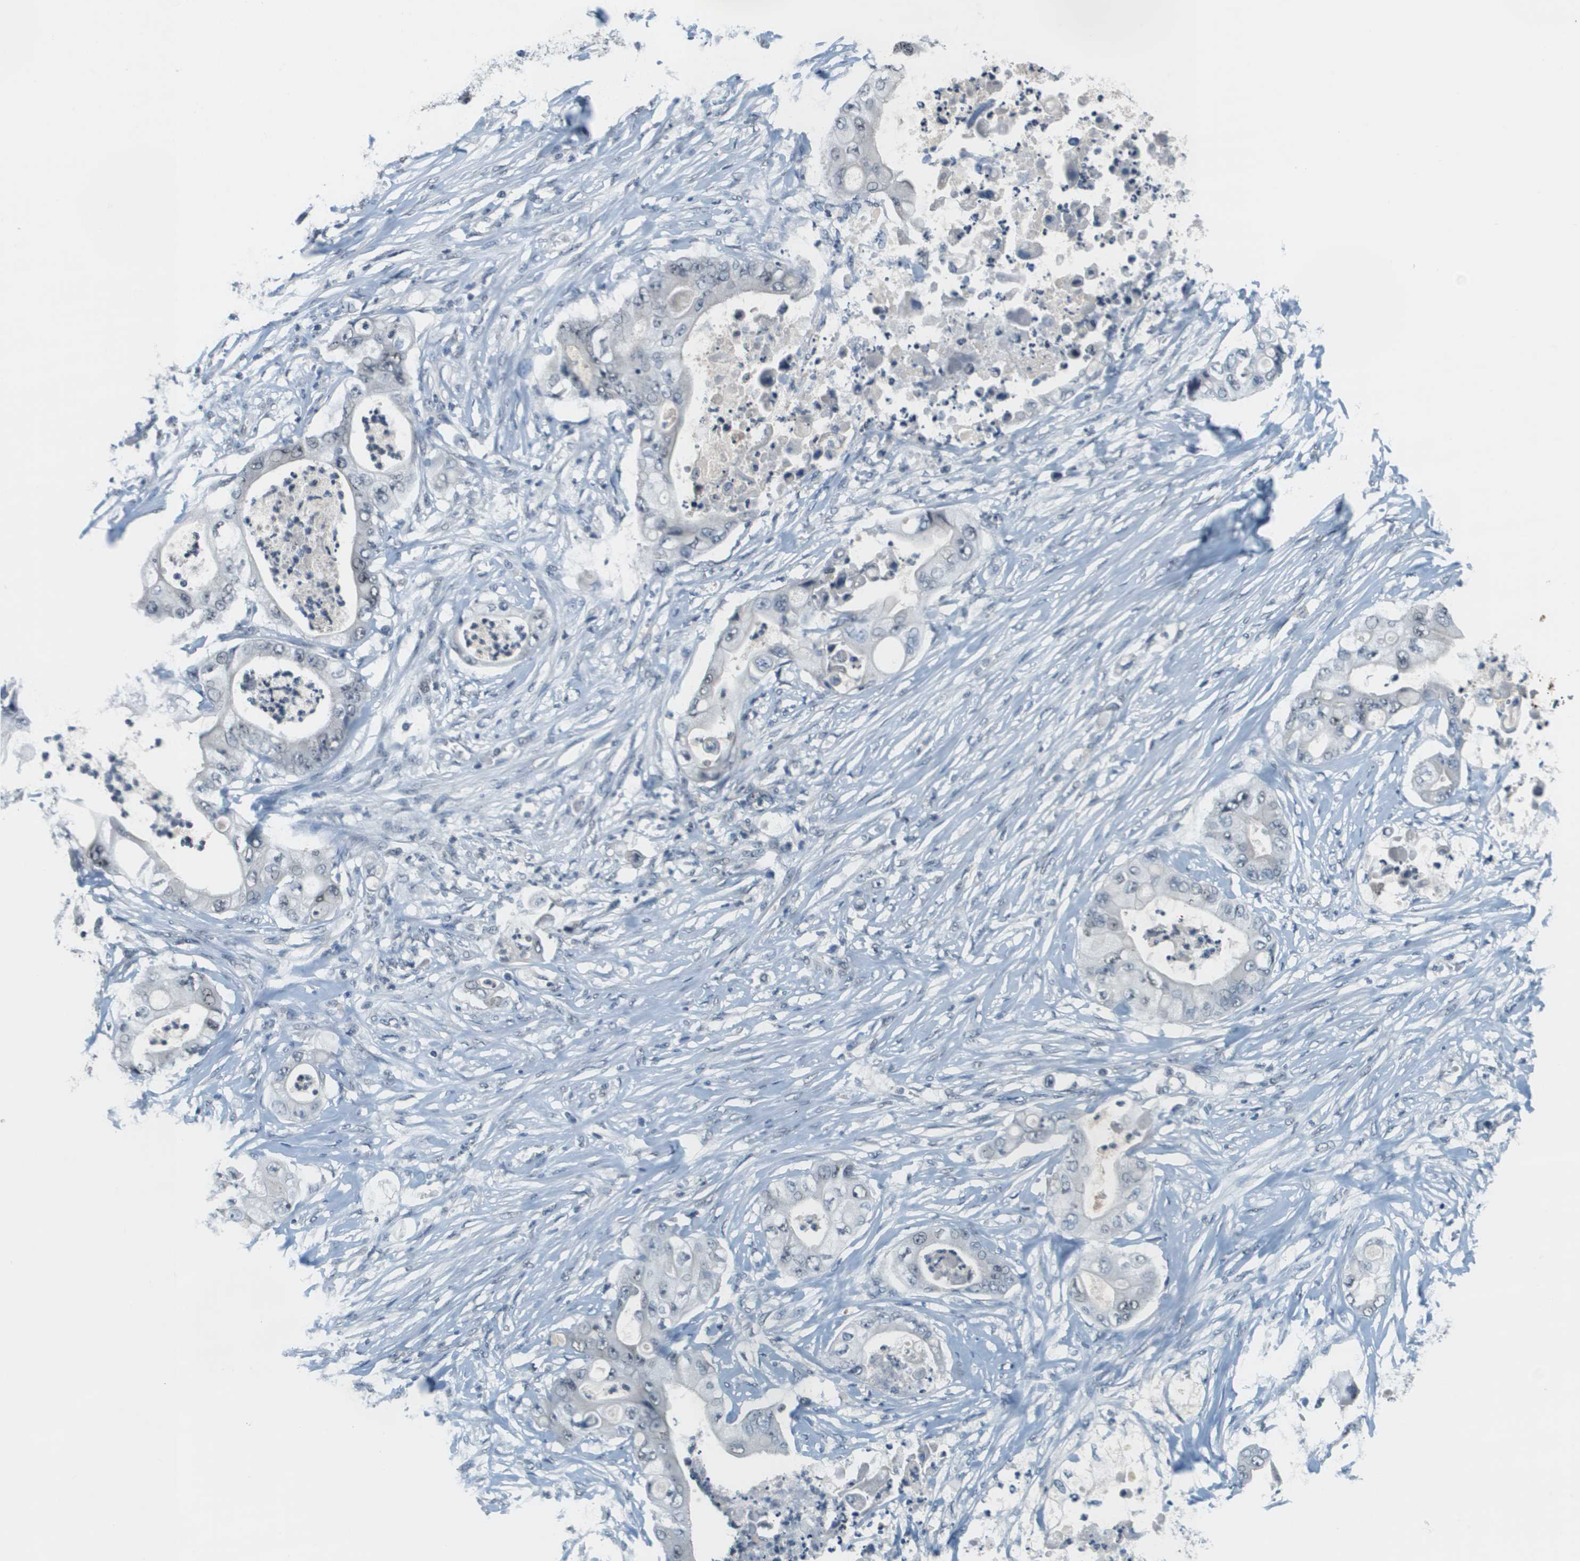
{"staining": {"intensity": "negative", "quantity": "none", "location": "none"}, "tissue": "stomach cancer", "cell_type": "Tumor cells", "image_type": "cancer", "snomed": [{"axis": "morphology", "description": "Adenocarcinoma, NOS"}, {"axis": "topography", "description": "Stomach"}], "caption": "This is a histopathology image of immunohistochemistry (IHC) staining of stomach cancer, which shows no positivity in tumor cells. (DAB immunohistochemistry (IHC), high magnification).", "gene": "CBX5", "patient": {"sex": "female", "age": 73}}